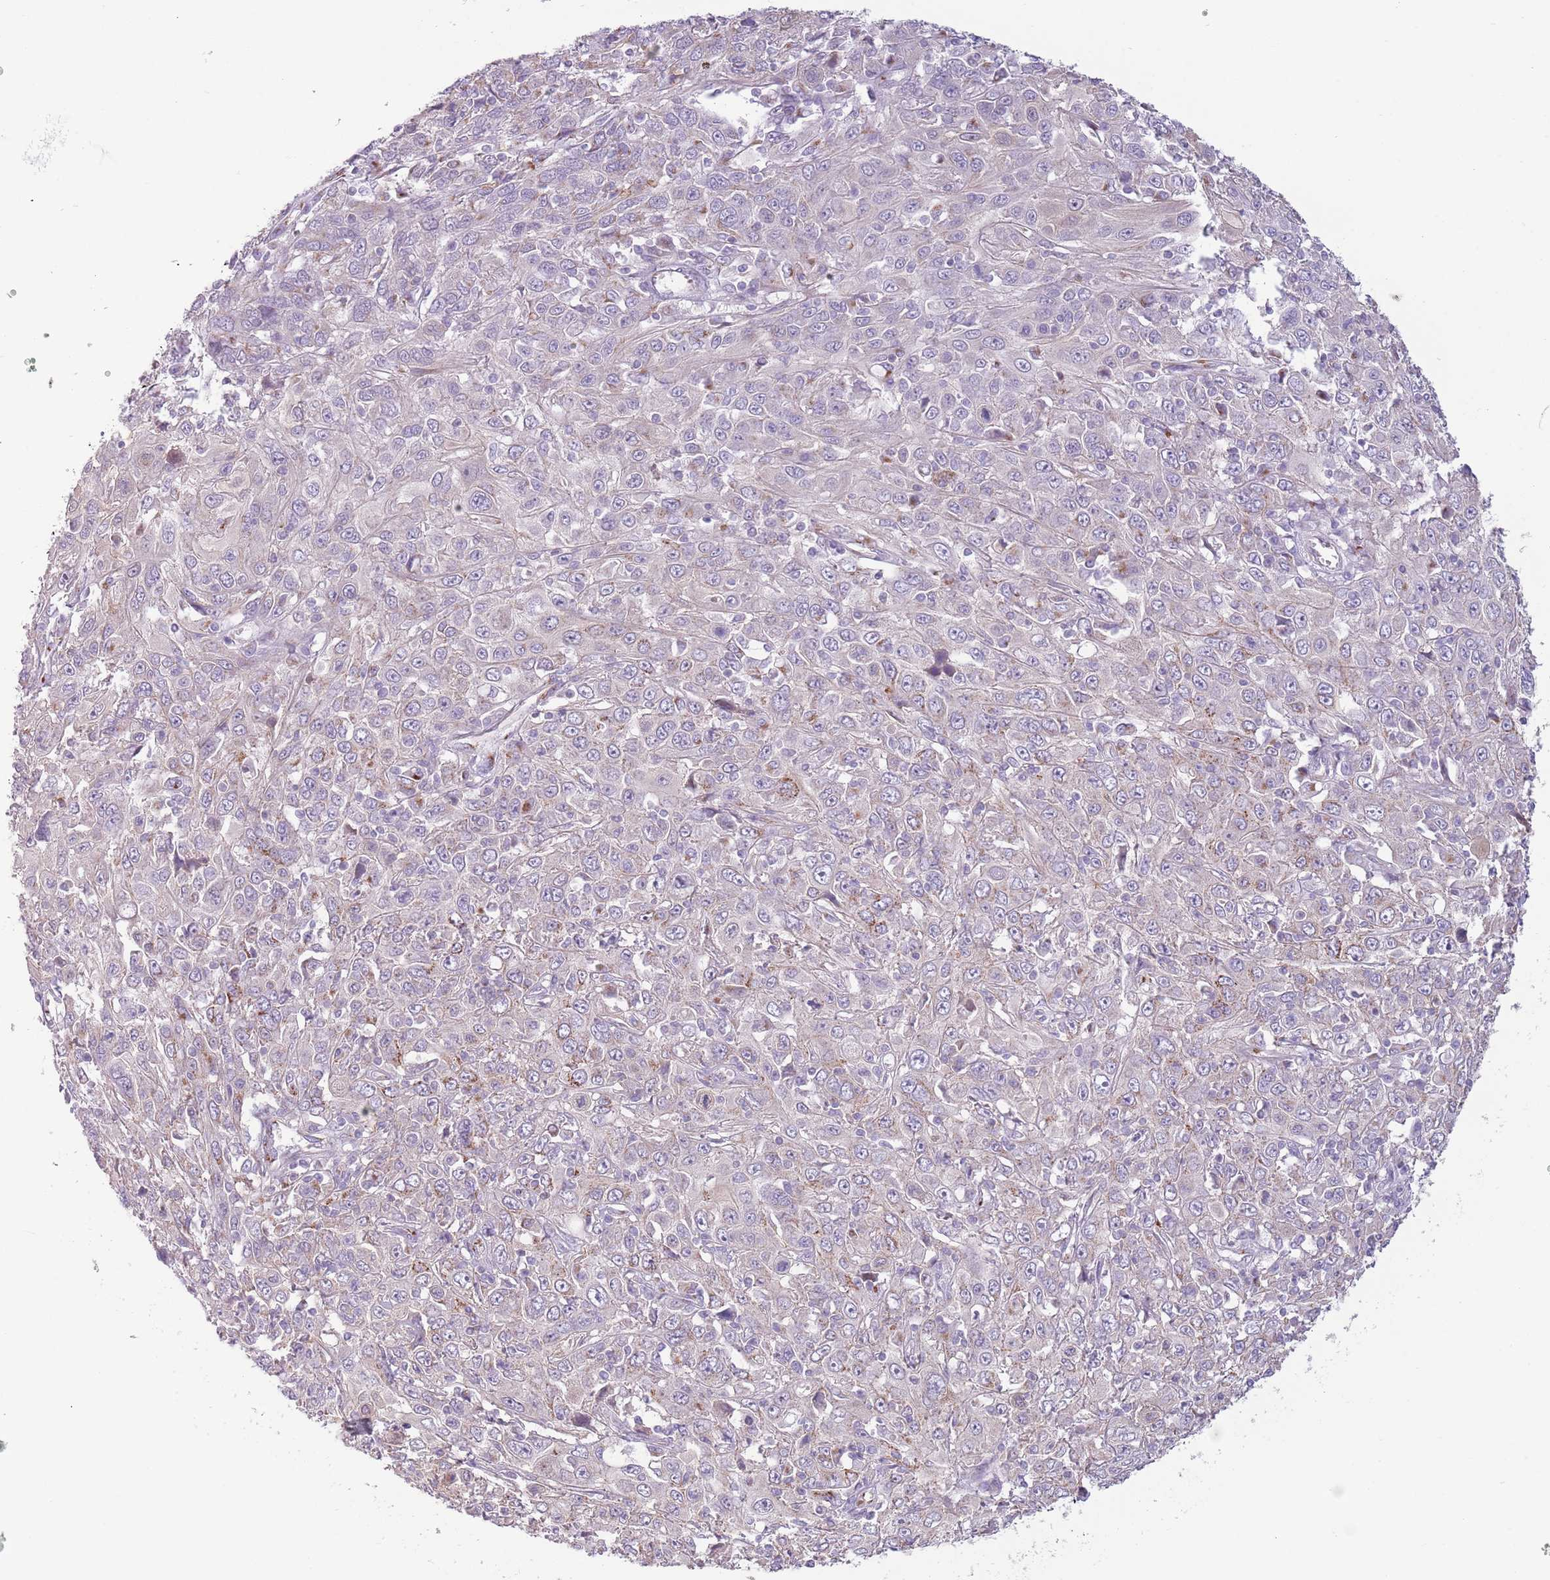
{"staining": {"intensity": "negative", "quantity": "none", "location": "none"}, "tissue": "cervical cancer", "cell_type": "Tumor cells", "image_type": "cancer", "snomed": [{"axis": "morphology", "description": "Squamous cell carcinoma, NOS"}, {"axis": "topography", "description": "Cervix"}], "caption": "A histopathology image of human cervical cancer is negative for staining in tumor cells.", "gene": "C20orf96", "patient": {"sex": "female", "age": 46}}